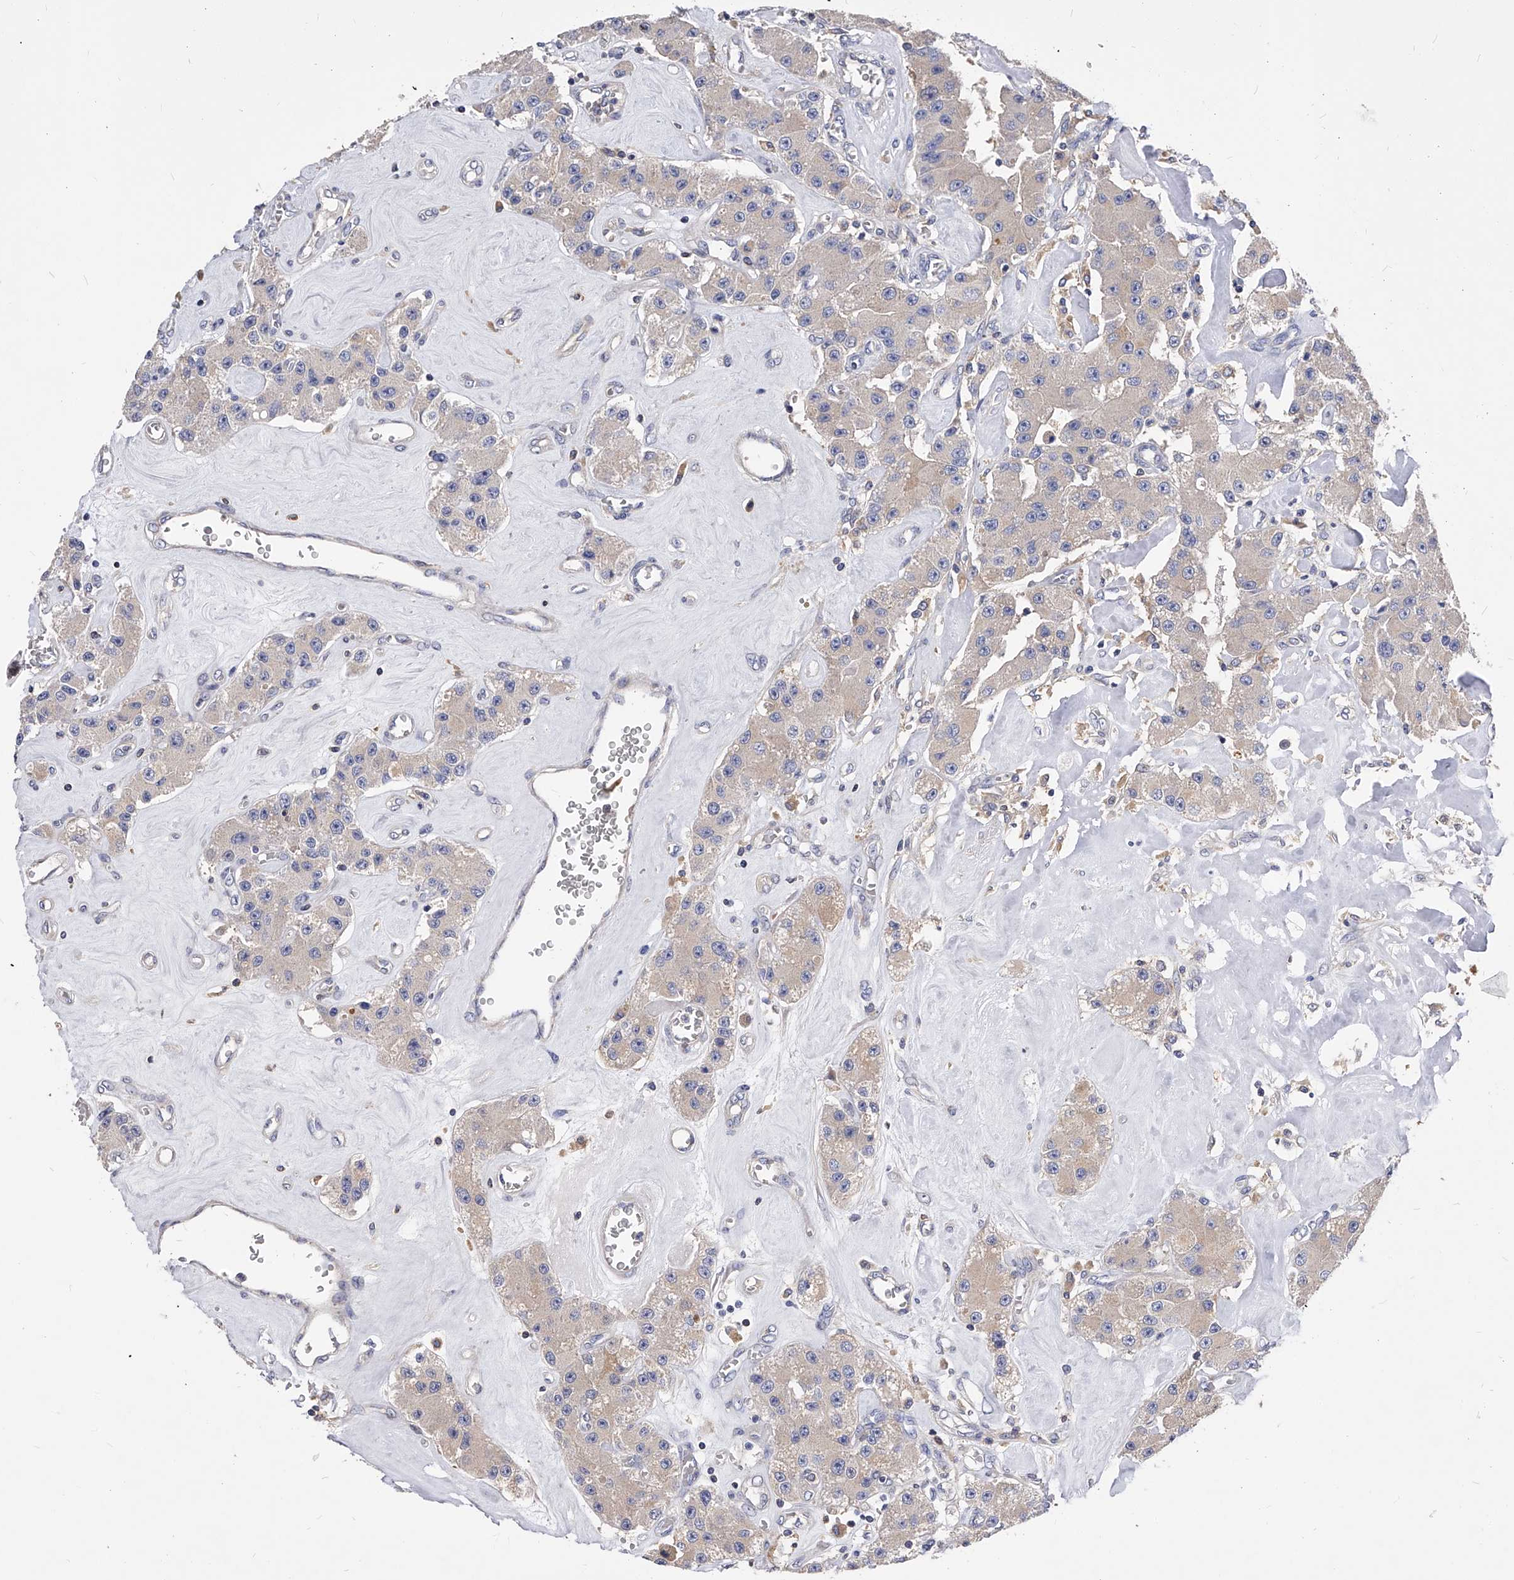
{"staining": {"intensity": "negative", "quantity": "none", "location": "none"}, "tissue": "carcinoid", "cell_type": "Tumor cells", "image_type": "cancer", "snomed": [{"axis": "morphology", "description": "Carcinoid, malignant, NOS"}, {"axis": "topography", "description": "Pancreas"}], "caption": "DAB immunohistochemical staining of carcinoid demonstrates no significant expression in tumor cells.", "gene": "APEH", "patient": {"sex": "male", "age": 41}}